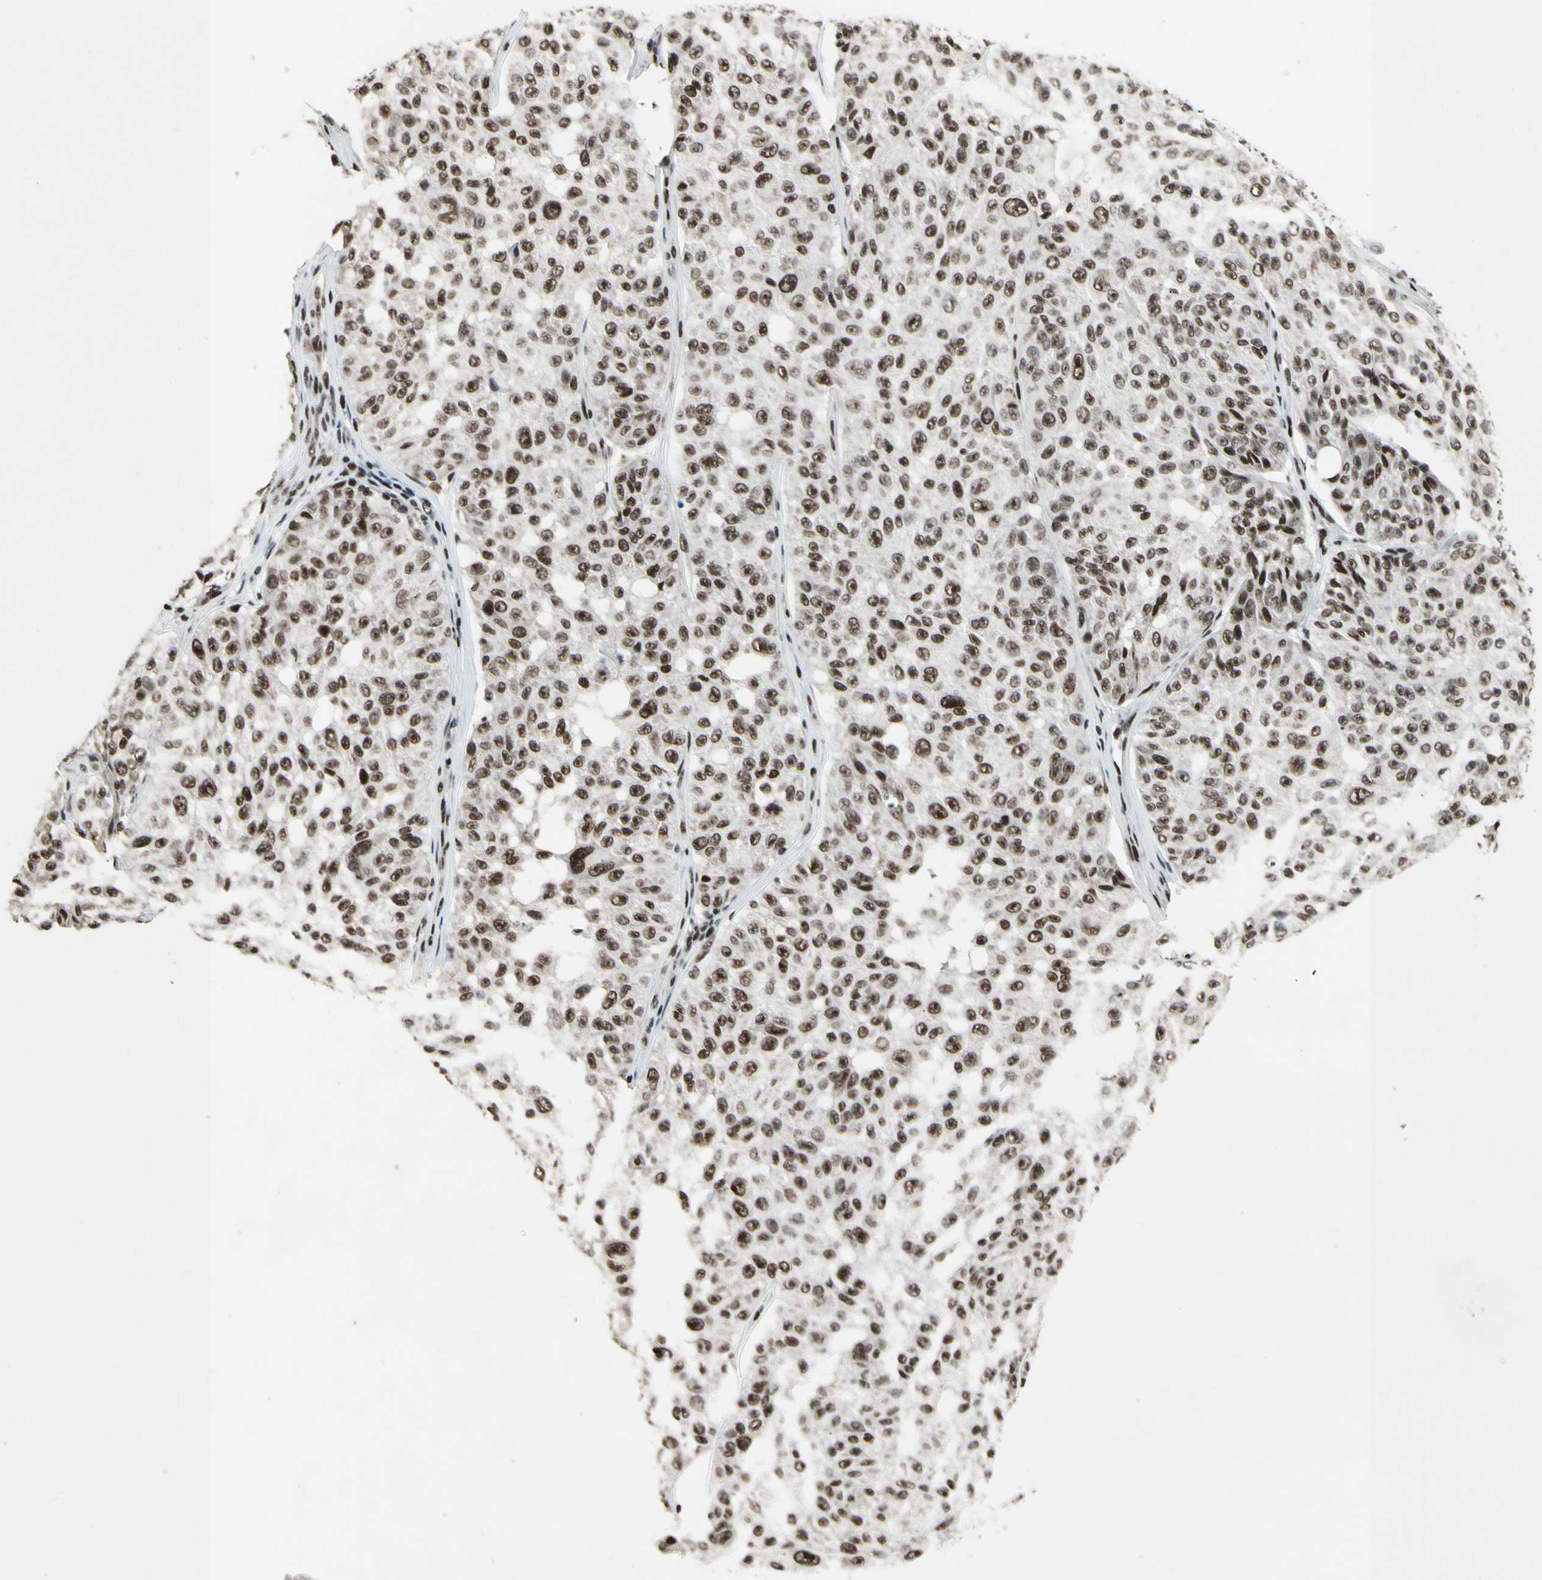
{"staining": {"intensity": "strong", "quantity": ">75%", "location": "nuclear"}, "tissue": "melanoma", "cell_type": "Tumor cells", "image_type": "cancer", "snomed": [{"axis": "morphology", "description": "Malignant melanoma, NOS"}, {"axis": "topography", "description": "Skin"}], "caption": "Protein staining of melanoma tissue demonstrates strong nuclear staining in about >75% of tumor cells.", "gene": "RECQL", "patient": {"sex": "female", "age": 46}}